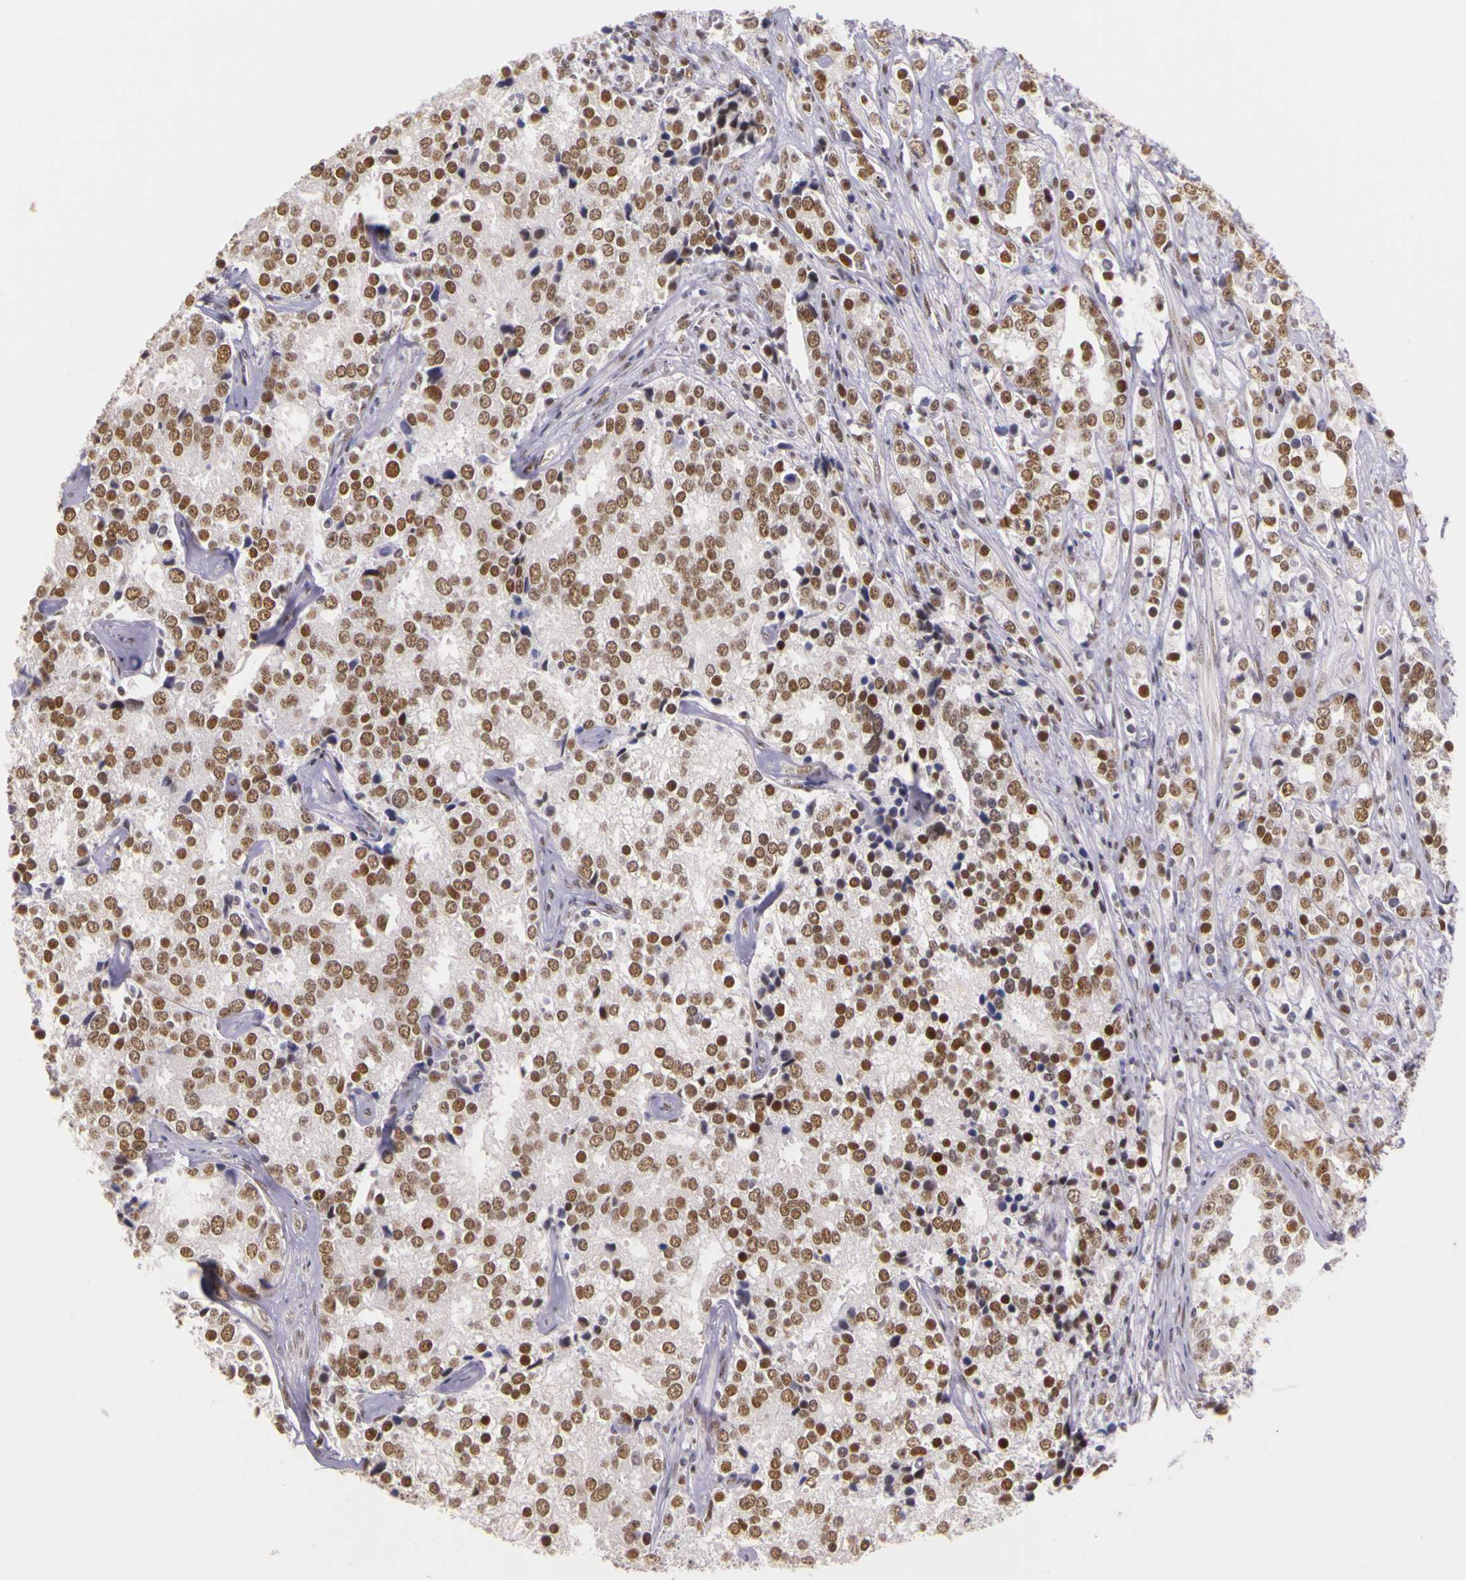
{"staining": {"intensity": "moderate", "quantity": ">75%", "location": "nuclear"}, "tissue": "prostate cancer", "cell_type": "Tumor cells", "image_type": "cancer", "snomed": [{"axis": "morphology", "description": "Adenocarcinoma, High grade"}, {"axis": "topography", "description": "Prostate"}], "caption": "Moderate nuclear positivity is appreciated in approximately >75% of tumor cells in prostate cancer.", "gene": "WDR13", "patient": {"sex": "male", "age": 71}}